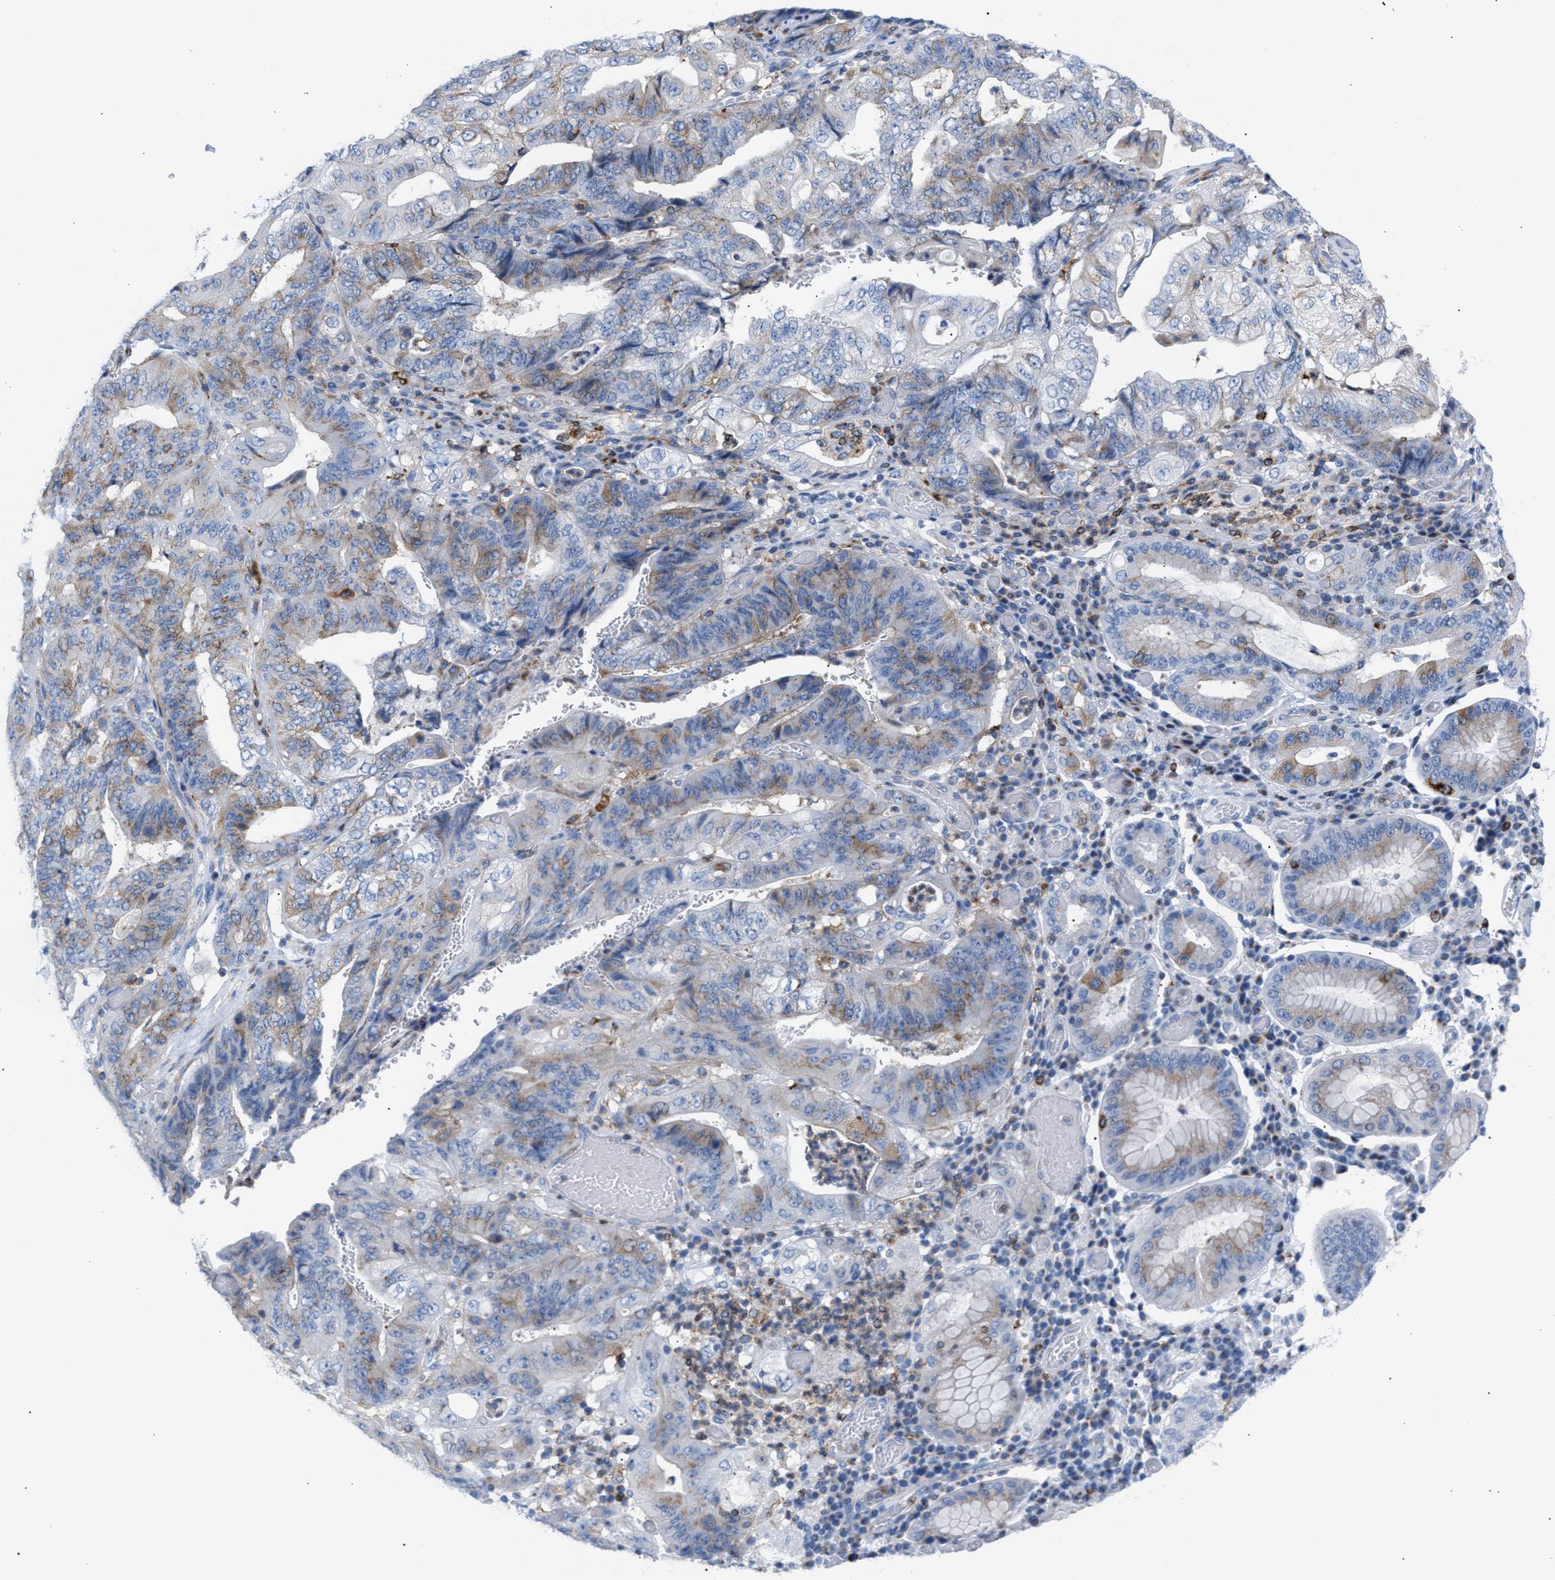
{"staining": {"intensity": "weak", "quantity": "25%-75%", "location": "cytoplasmic/membranous"}, "tissue": "stomach cancer", "cell_type": "Tumor cells", "image_type": "cancer", "snomed": [{"axis": "morphology", "description": "Adenocarcinoma, NOS"}, {"axis": "topography", "description": "Stomach"}], "caption": "Tumor cells exhibit low levels of weak cytoplasmic/membranous positivity in about 25%-75% of cells in stomach adenocarcinoma. The protein is stained brown, and the nuclei are stained in blue (DAB (3,3'-diaminobenzidine) IHC with brightfield microscopy, high magnification).", "gene": "TACC3", "patient": {"sex": "female", "age": 73}}